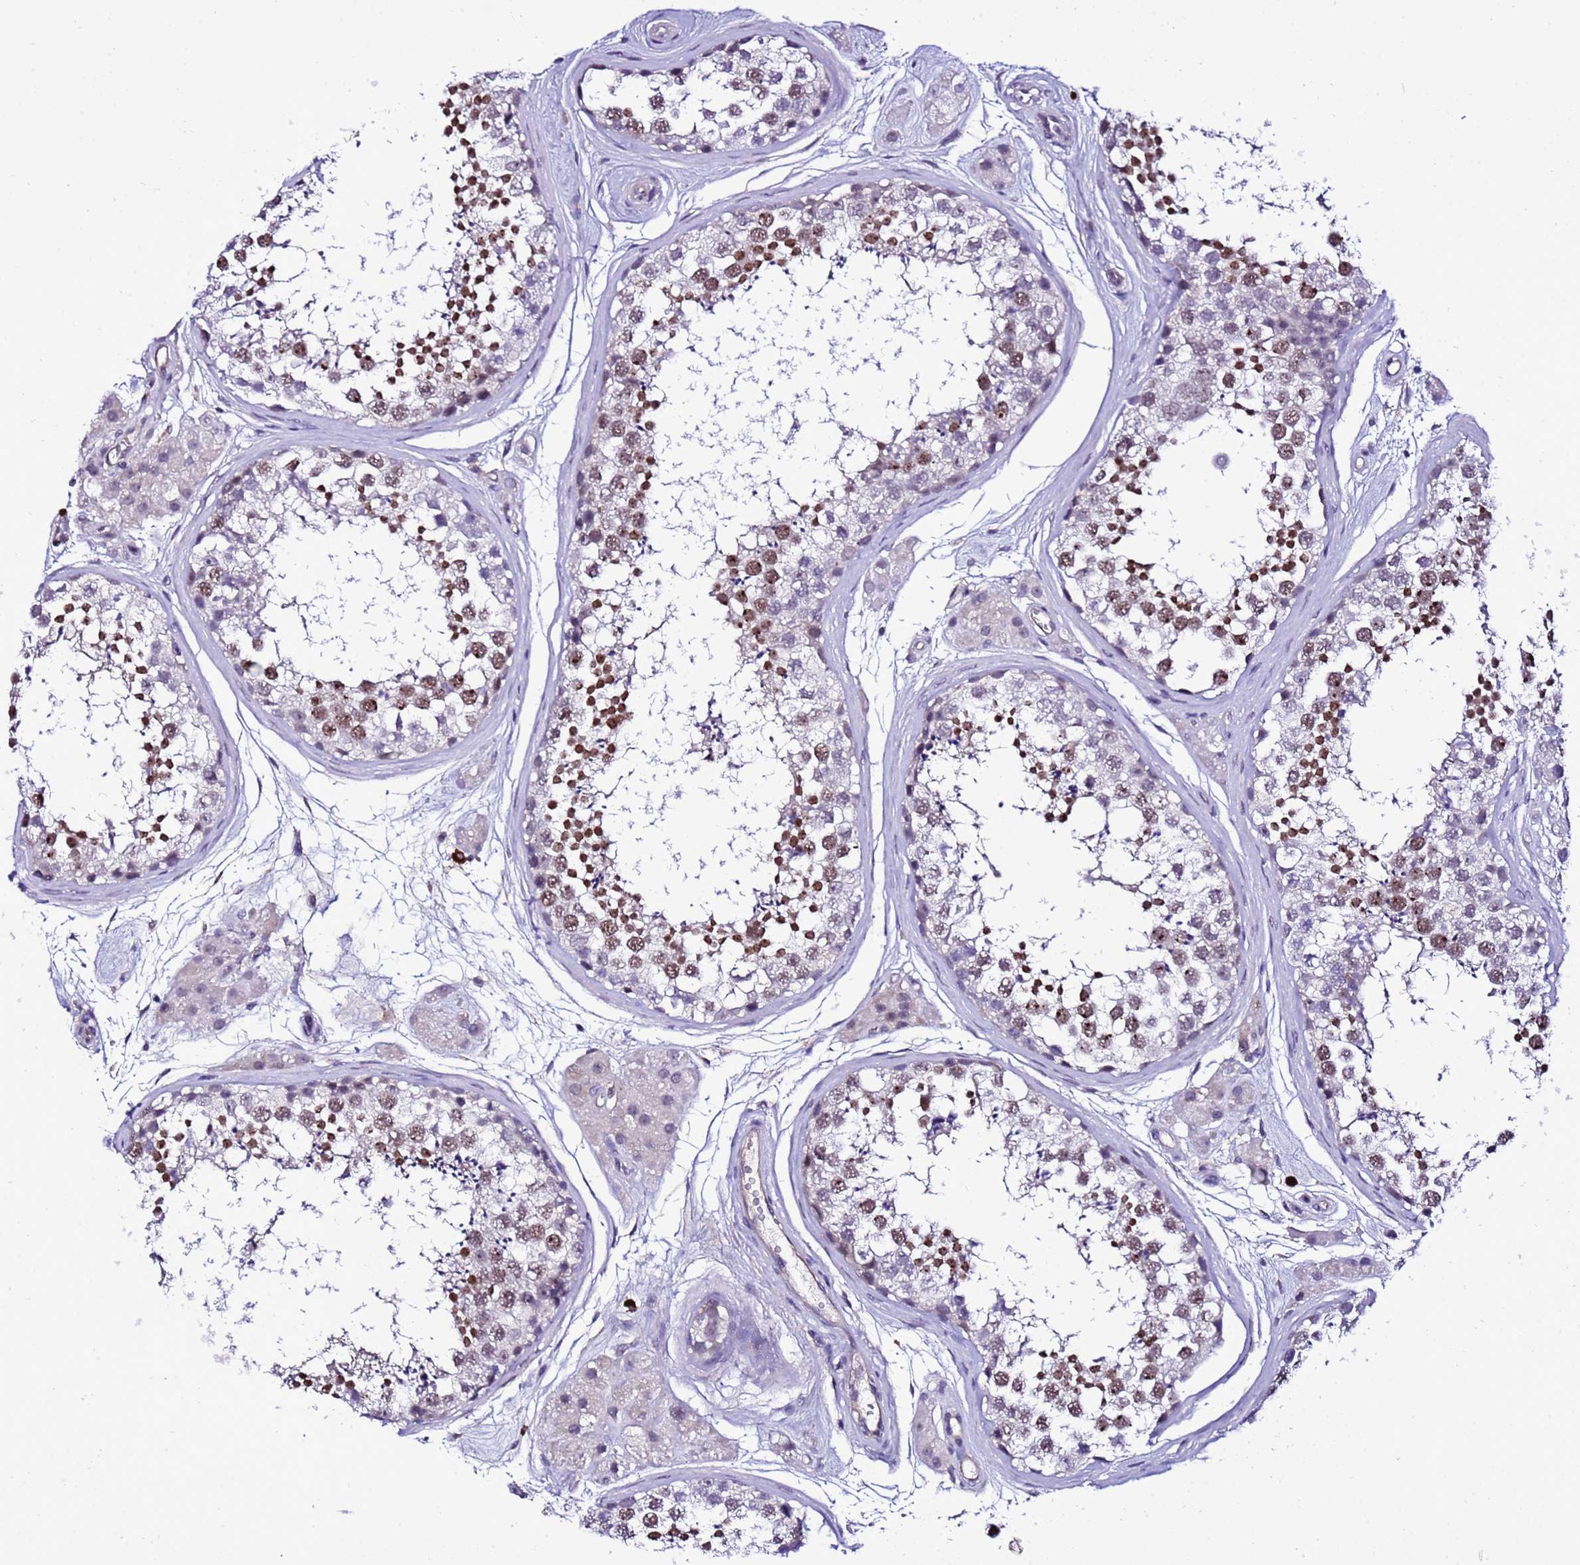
{"staining": {"intensity": "moderate", "quantity": ">75%", "location": "nuclear"}, "tissue": "testis", "cell_type": "Cells in seminiferous ducts", "image_type": "normal", "snomed": [{"axis": "morphology", "description": "Normal tissue, NOS"}, {"axis": "topography", "description": "Testis"}], "caption": "Human testis stained for a protein (brown) shows moderate nuclear positive staining in about >75% of cells in seminiferous ducts.", "gene": "C19orf47", "patient": {"sex": "male", "age": 56}}